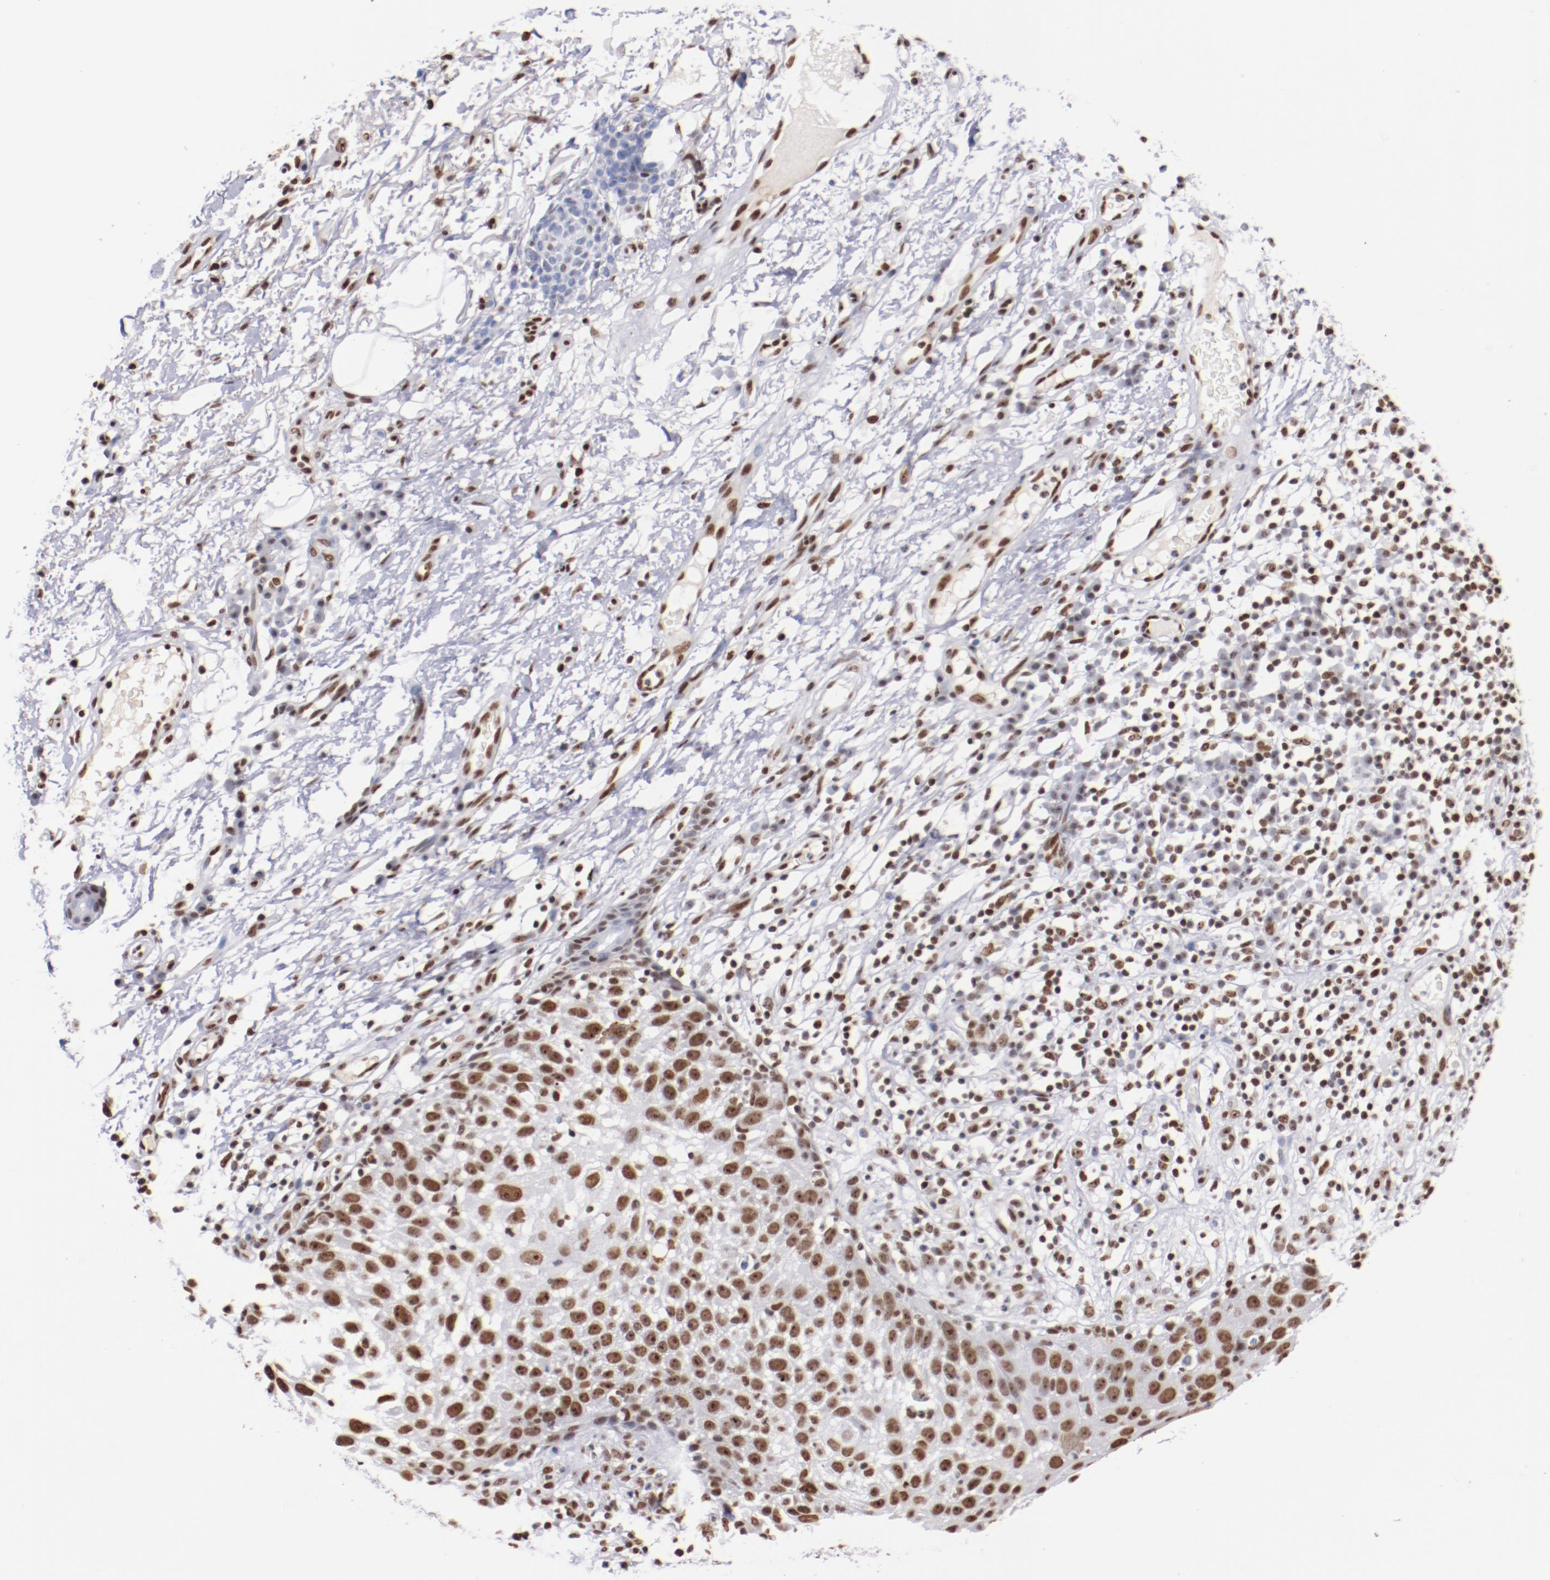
{"staining": {"intensity": "moderate", "quantity": ">75%", "location": "nuclear"}, "tissue": "skin cancer", "cell_type": "Tumor cells", "image_type": "cancer", "snomed": [{"axis": "morphology", "description": "Squamous cell carcinoma, NOS"}, {"axis": "topography", "description": "Skin"}], "caption": "Moderate nuclear staining for a protein is seen in approximately >75% of tumor cells of skin cancer using IHC.", "gene": "IFI16", "patient": {"sex": "male", "age": 87}}